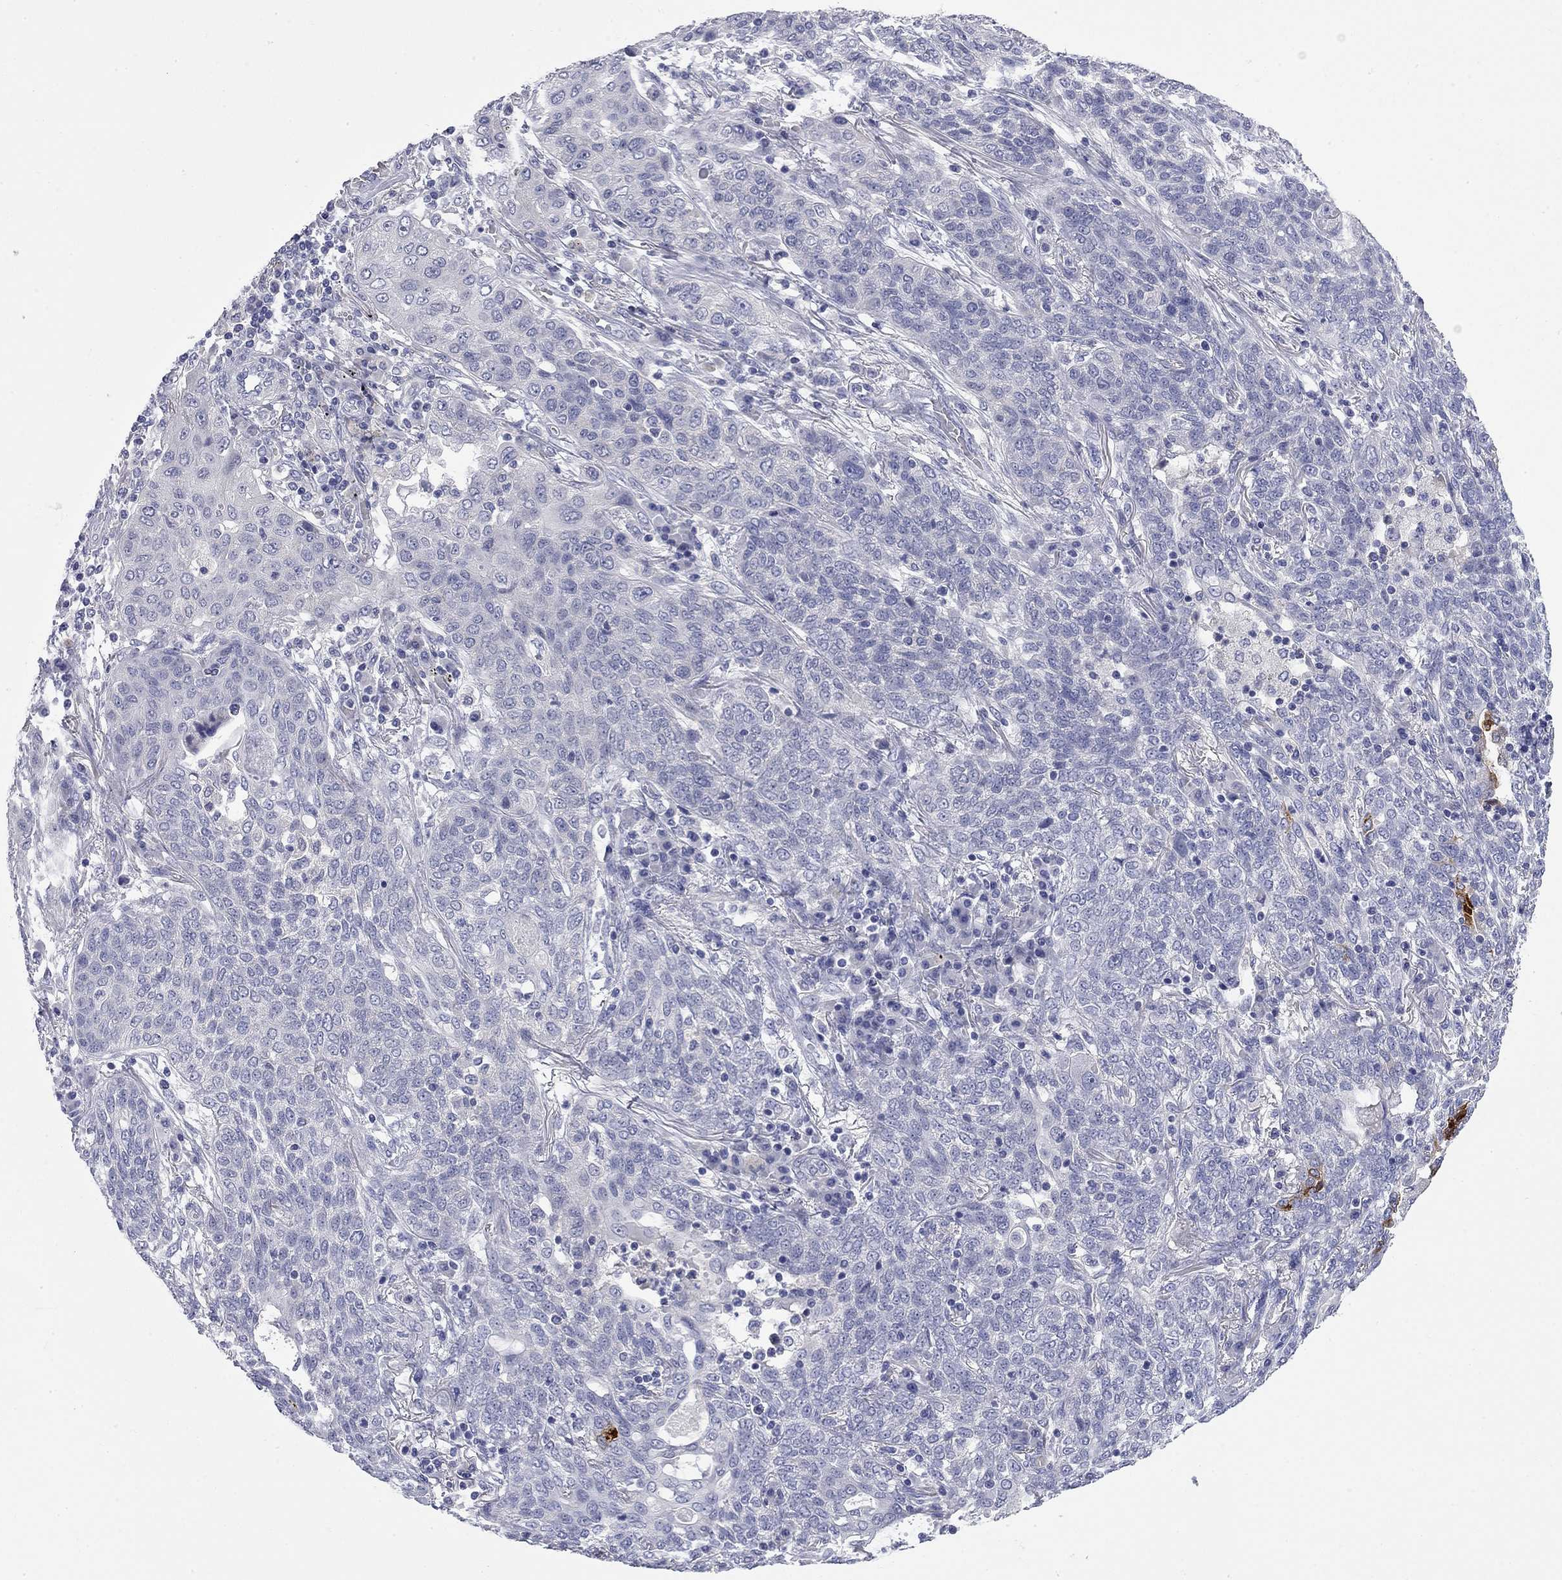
{"staining": {"intensity": "negative", "quantity": "none", "location": "none"}, "tissue": "lung cancer", "cell_type": "Tumor cells", "image_type": "cancer", "snomed": [{"axis": "morphology", "description": "Squamous cell carcinoma, NOS"}, {"axis": "topography", "description": "Lung"}], "caption": "Immunohistochemical staining of human lung cancer (squamous cell carcinoma) demonstrates no significant expression in tumor cells. Brightfield microscopy of immunohistochemistry (IHC) stained with DAB (brown) and hematoxylin (blue), captured at high magnification.", "gene": "ABCB4", "patient": {"sex": "female", "age": 70}}